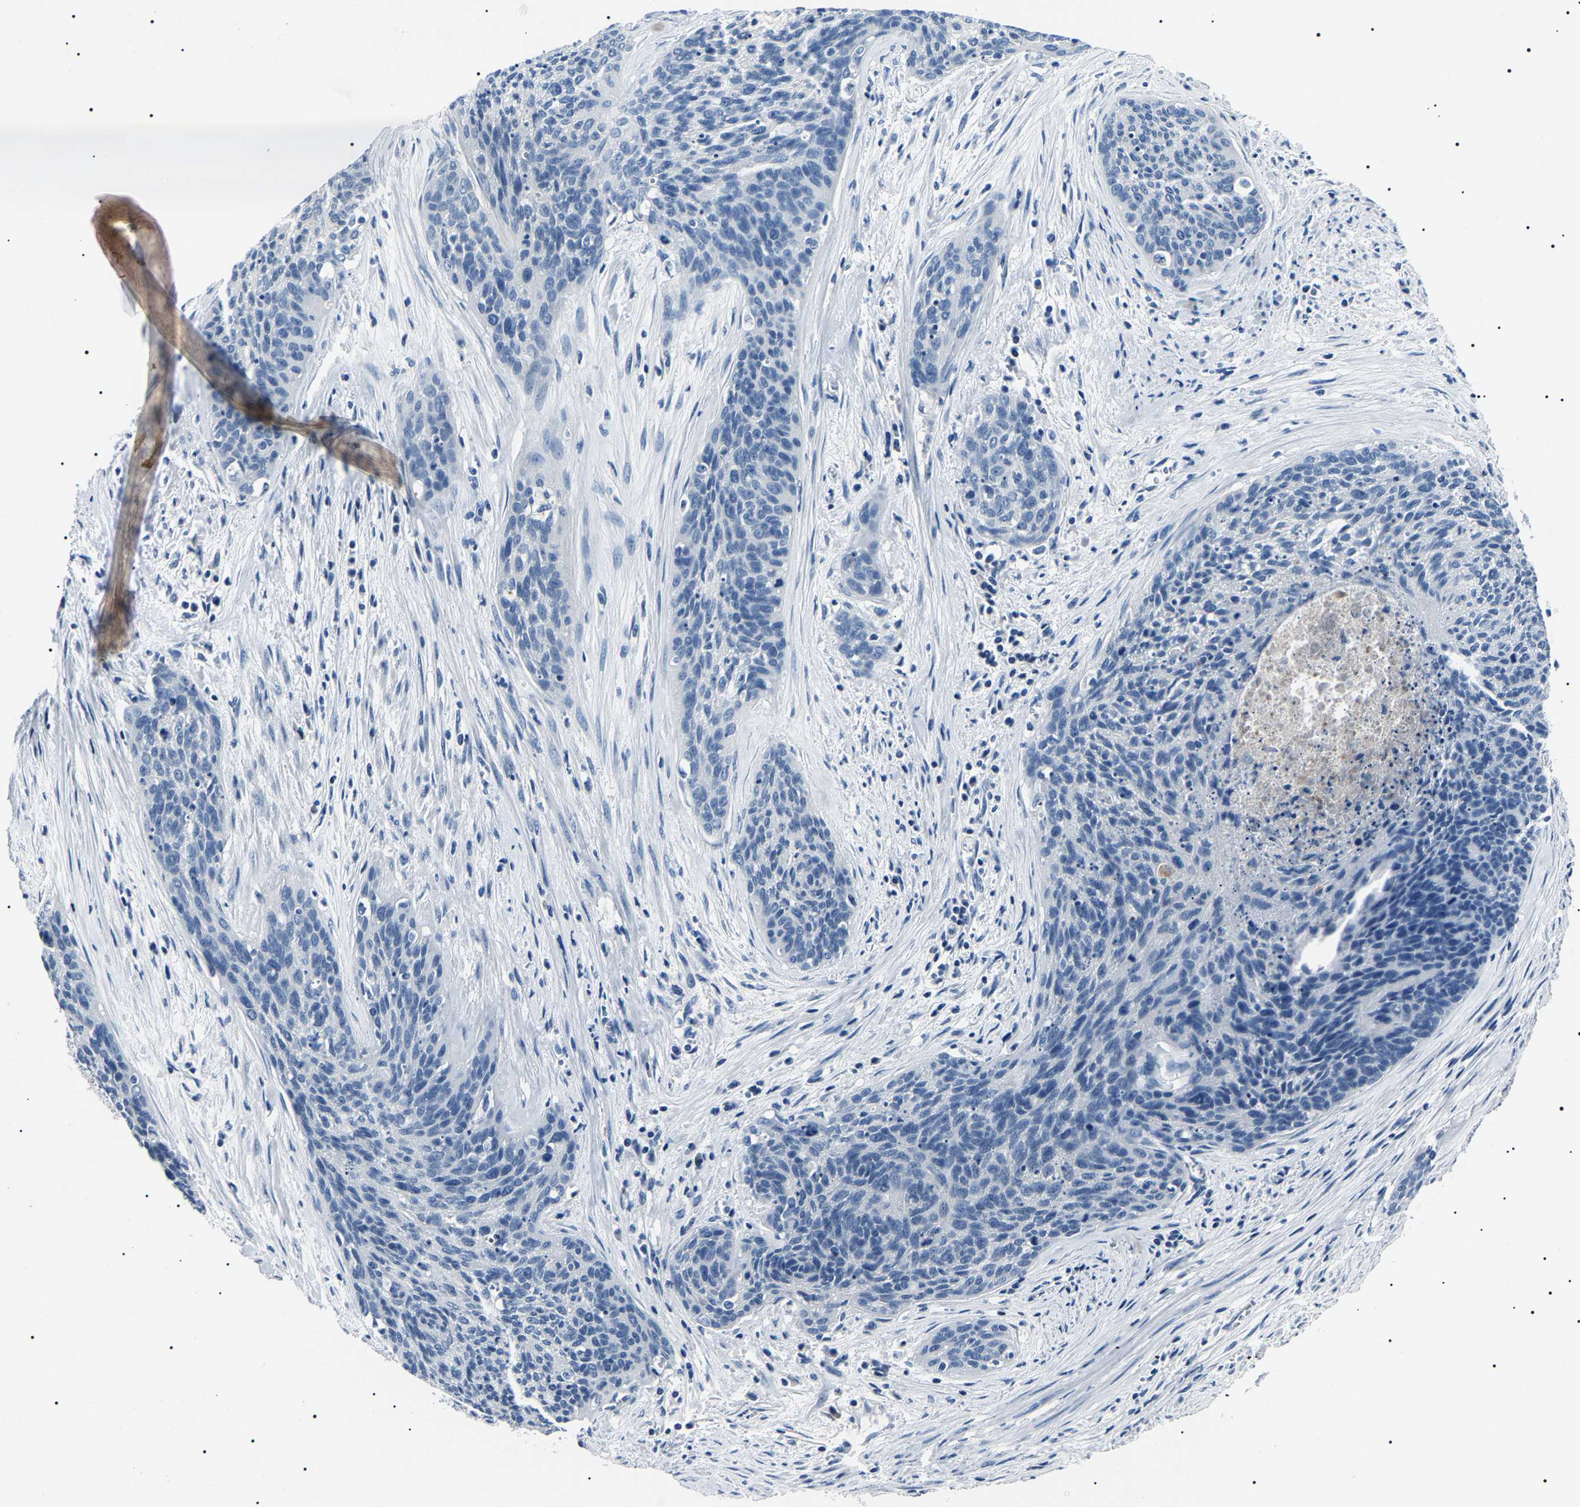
{"staining": {"intensity": "negative", "quantity": "none", "location": "none"}, "tissue": "cervical cancer", "cell_type": "Tumor cells", "image_type": "cancer", "snomed": [{"axis": "morphology", "description": "Squamous cell carcinoma, NOS"}, {"axis": "topography", "description": "Cervix"}], "caption": "Immunohistochemistry (IHC) of human squamous cell carcinoma (cervical) exhibits no staining in tumor cells.", "gene": "KLK15", "patient": {"sex": "female", "age": 55}}